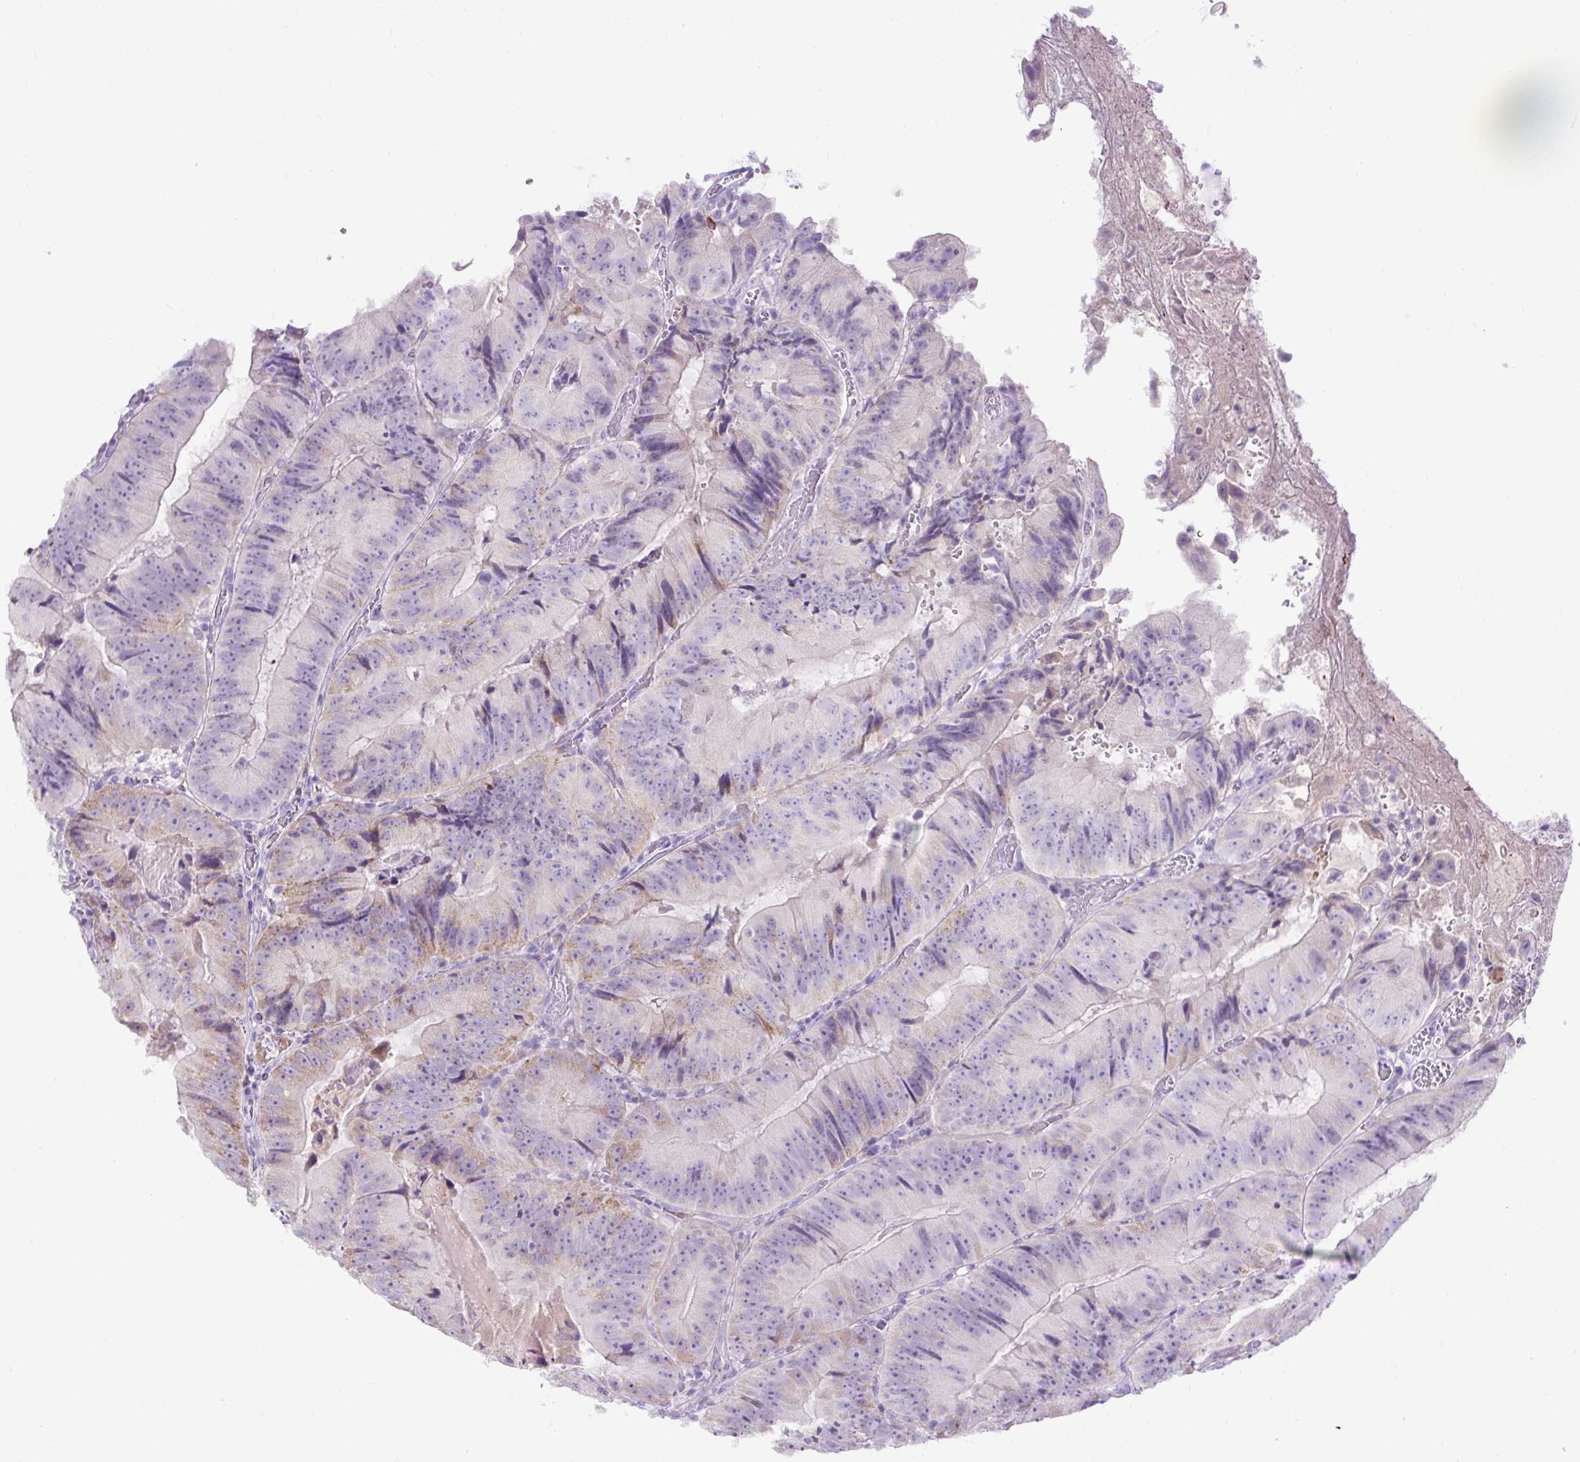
{"staining": {"intensity": "moderate", "quantity": "<25%", "location": "cytoplasmic/membranous"}, "tissue": "colorectal cancer", "cell_type": "Tumor cells", "image_type": "cancer", "snomed": [{"axis": "morphology", "description": "Adenocarcinoma, NOS"}, {"axis": "topography", "description": "Colon"}], "caption": "Colorectal cancer tissue demonstrates moderate cytoplasmic/membranous expression in about <25% of tumor cells, visualized by immunohistochemistry. The protein is stained brown, and the nuclei are stained in blue (DAB (3,3'-diaminobenzidine) IHC with brightfield microscopy, high magnification).", "gene": "SPTBN5", "patient": {"sex": "female", "age": 86}}